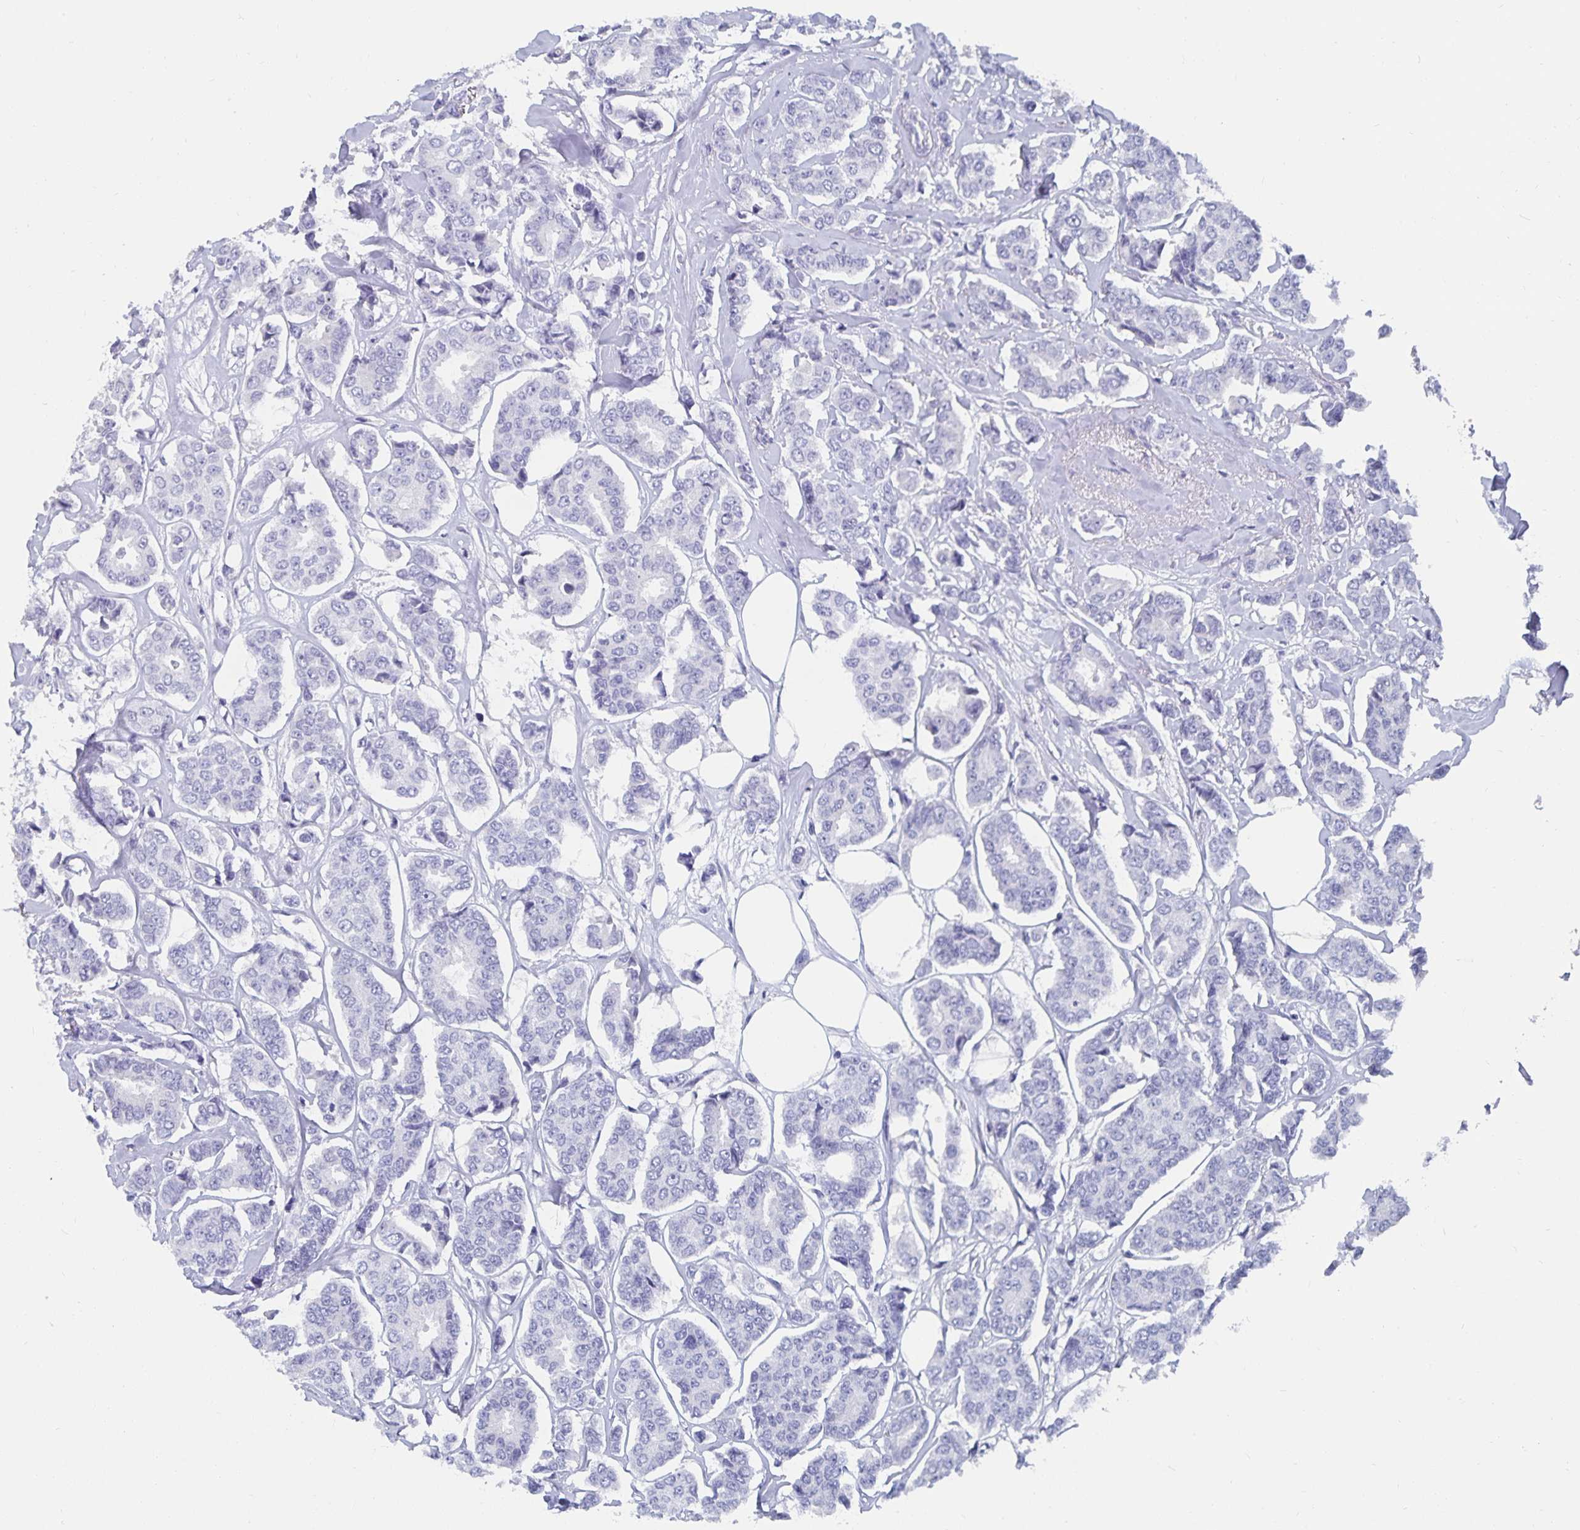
{"staining": {"intensity": "negative", "quantity": "none", "location": "none"}, "tissue": "breast cancer", "cell_type": "Tumor cells", "image_type": "cancer", "snomed": [{"axis": "morphology", "description": "Duct carcinoma"}, {"axis": "topography", "description": "Breast"}], "caption": "The immunohistochemistry (IHC) image has no significant staining in tumor cells of breast cancer (invasive ductal carcinoma) tissue.", "gene": "CFAP69", "patient": {"sex": "female", "age": 94}}